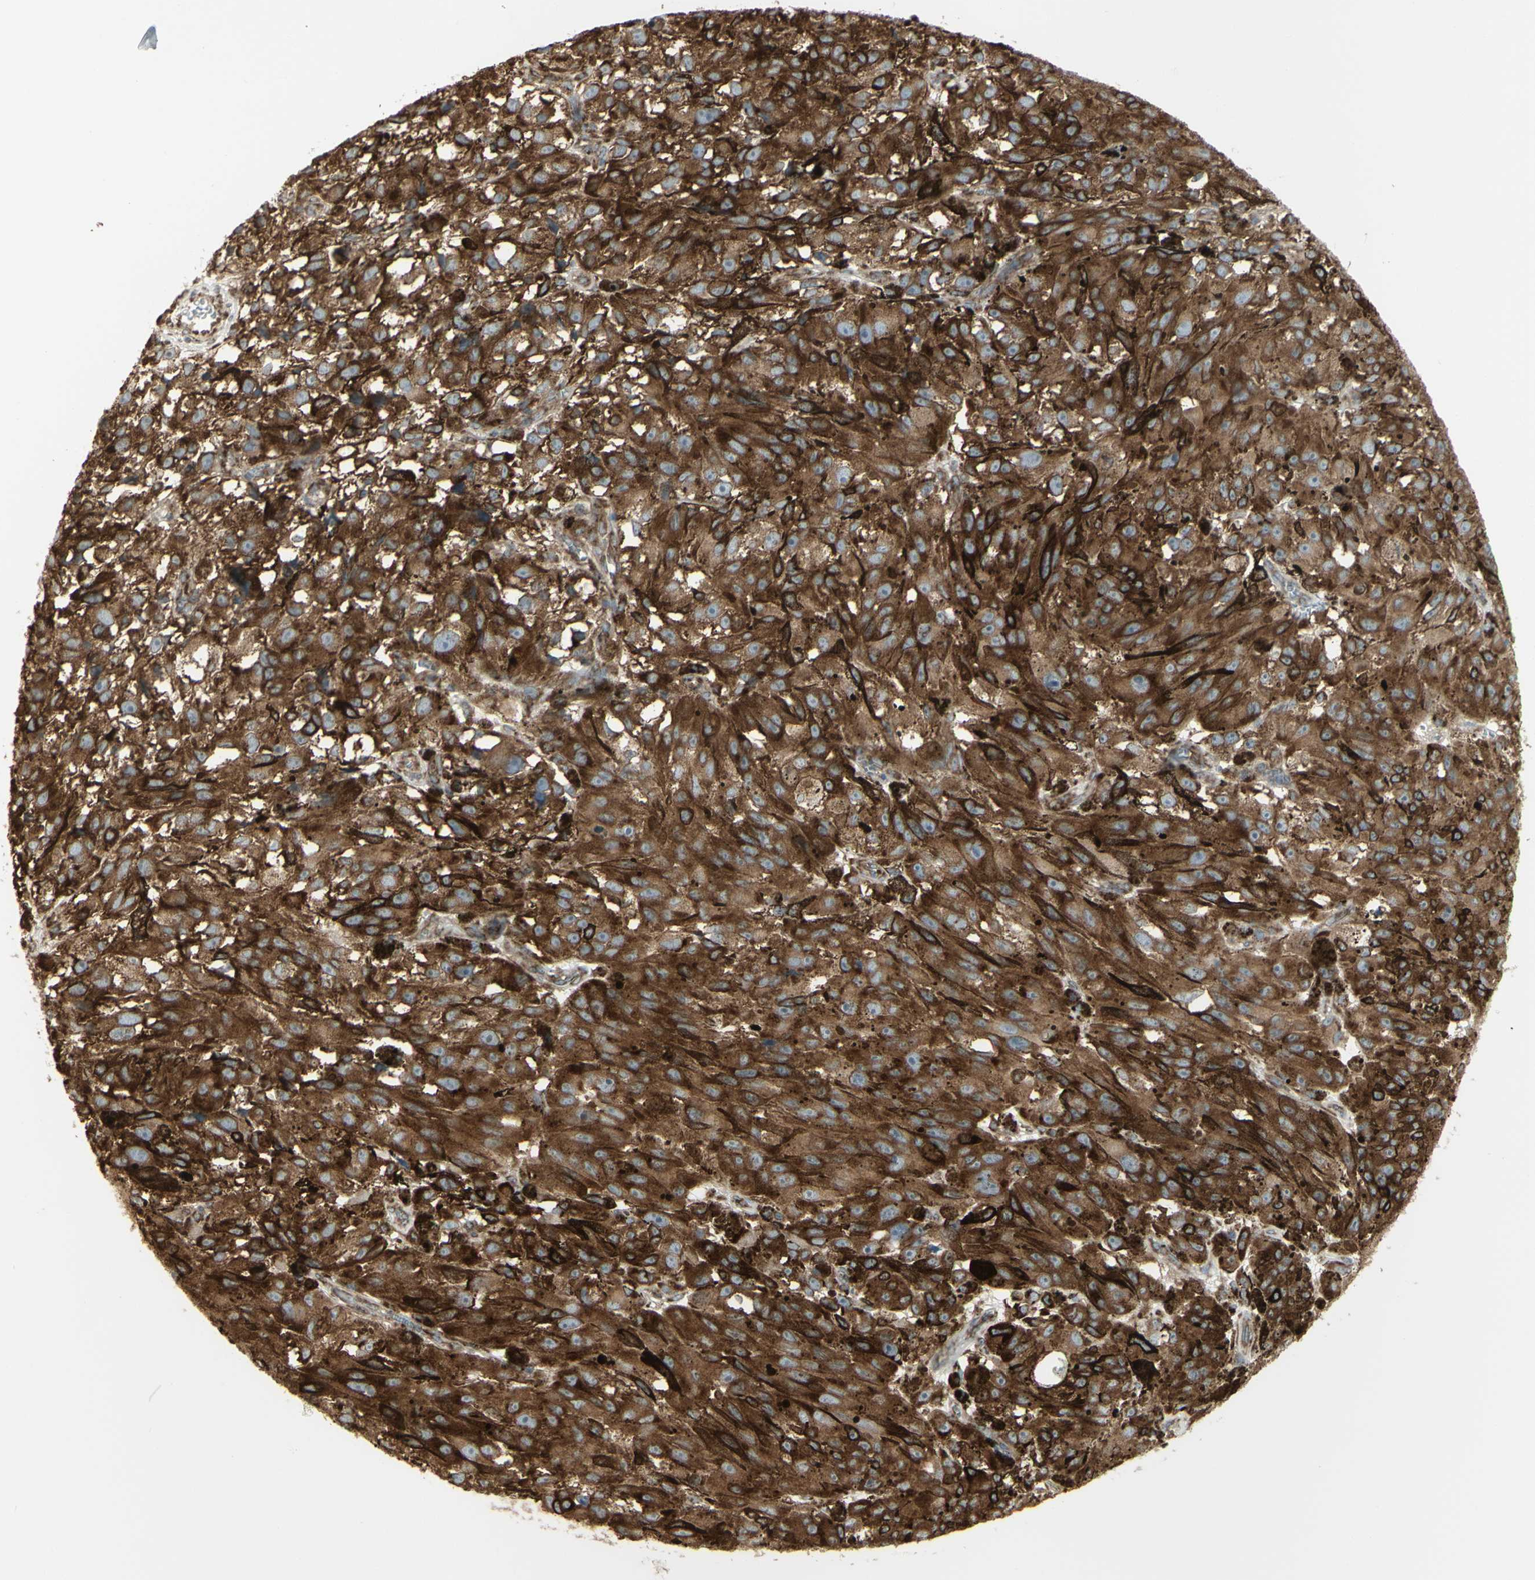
{"staining": {"intensity": "strong", "quantity": ">75%", "location": "cytoplasmic/membranous"}, "tissue": "melanoma", "cell_type": "Tumor cells", "image_type": "cancer", "snomed": [{"axis": "morphology", "description": "Malignant melanoma, NOS"}, {"axis": "topography", "description": "Skin"}], "caption": "DAB (3,3'-diaminobenzidine) immunohistochemical staining of human melanoma displays strong cytoplasmic/membranous protein staining in approximately >75% of tumor cells. (Stains: DAB (3,3'-diaminobenzidine) in brown, nuclei in blue, Microscopy: brightfield microscopy at high magnification).", "gene": "FKBP3", "patient": {"sex": "female", "age": 104}}